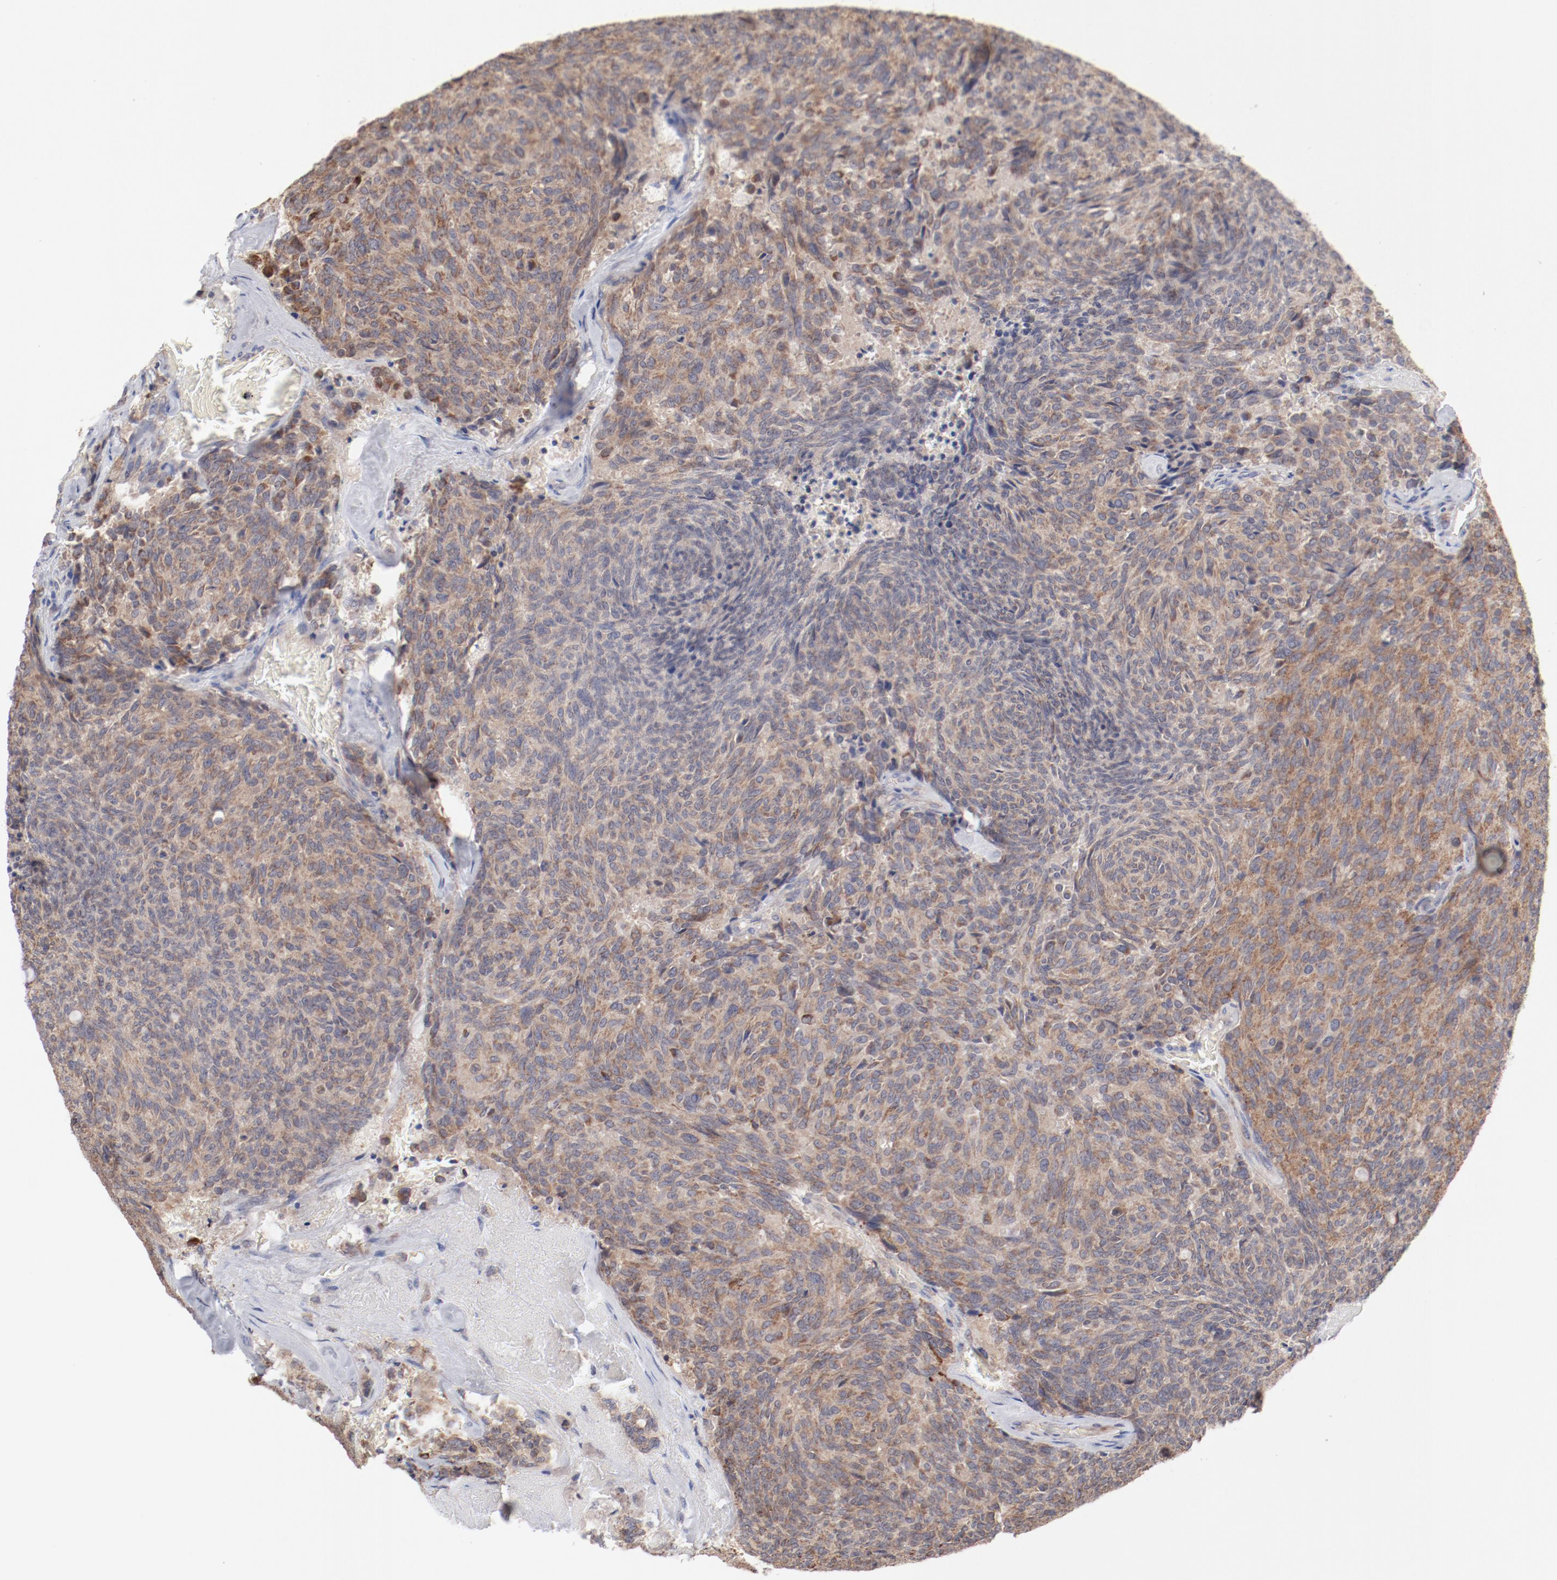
{"staining": {"intensity": "weak", "quantity": ">75%", "location": "cytoplasmic/membranous"}, "tissue": "carcinoid", "cell_type": "Tumor cells", "image_type": "cancer", "snomed": [{"axis": "morphology", "description": "Carcinoid, malignant, NOS"}, {"axis": "topography", "description": "Pancreas"}], "caption": "Protein expression by IHC reveals weak cytoplasmic/membranous positivity in about >75% of tumor cells in carcinoid. The staining is performed using DAB brown chromogen to label protein expression. The nuclei are counter-stained blue using hematoxylin.", "gene": "PPFIBP2", "patient": {"sex": "female", "age": 54}}